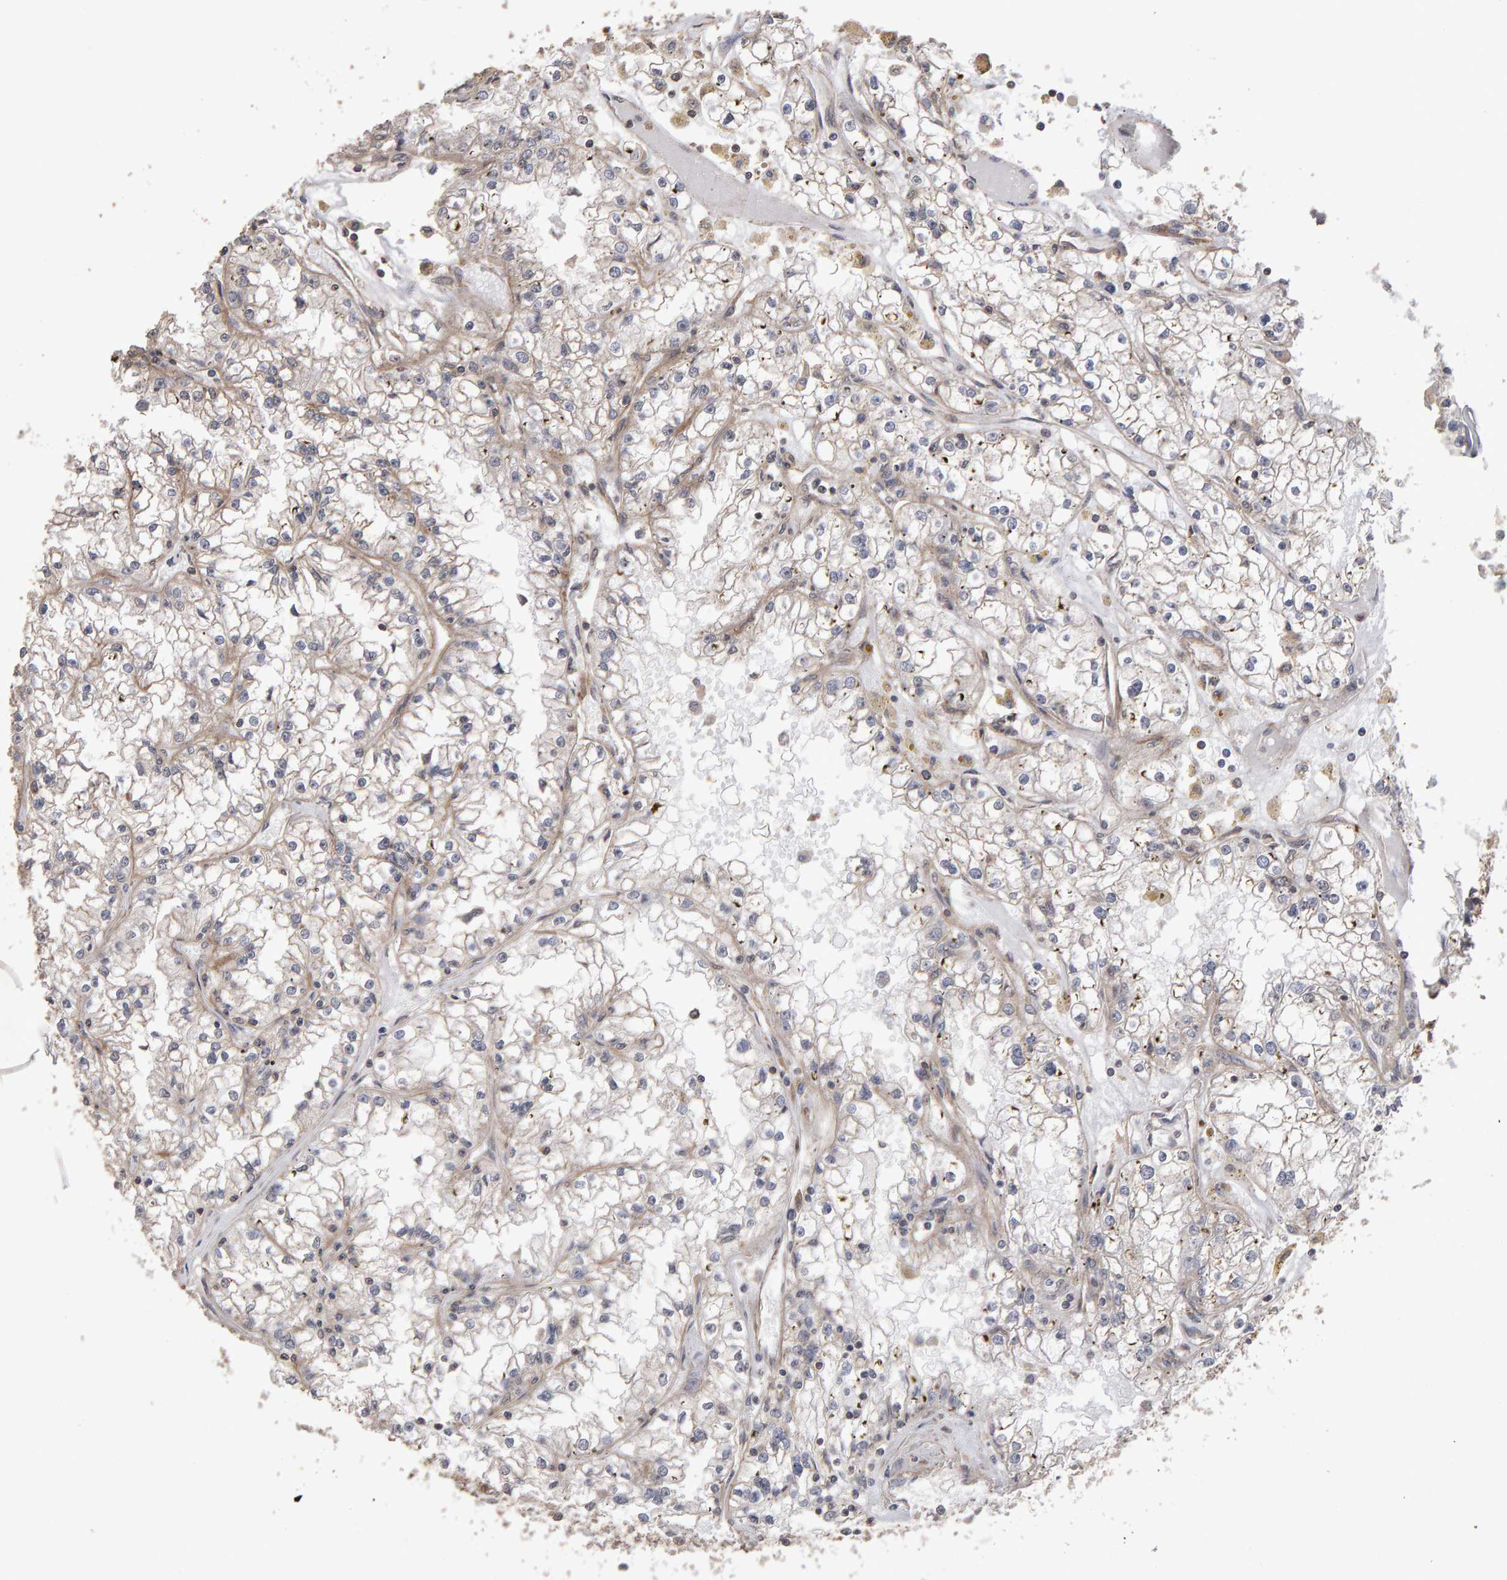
{"staining": {"intensity": "negative", "quantity": "none", "location": "none"}, "tissue": "renal cancer", "cell_type": "Tumor cells", "image_type": "cancer", "snomed": [{"axis": "morphology", "description": "Adenocarcinoma, NOS"}, {"axis": "topography", "description": "Kidney"}], "caption": "This is an immunohistochemistry (IHC) photomicrograph of human renal cancer (adenocarcinoma). There is no positivity in tumor cells.", "gene": "SCRIB", "patient": {"sex": "male", "age": 56}}